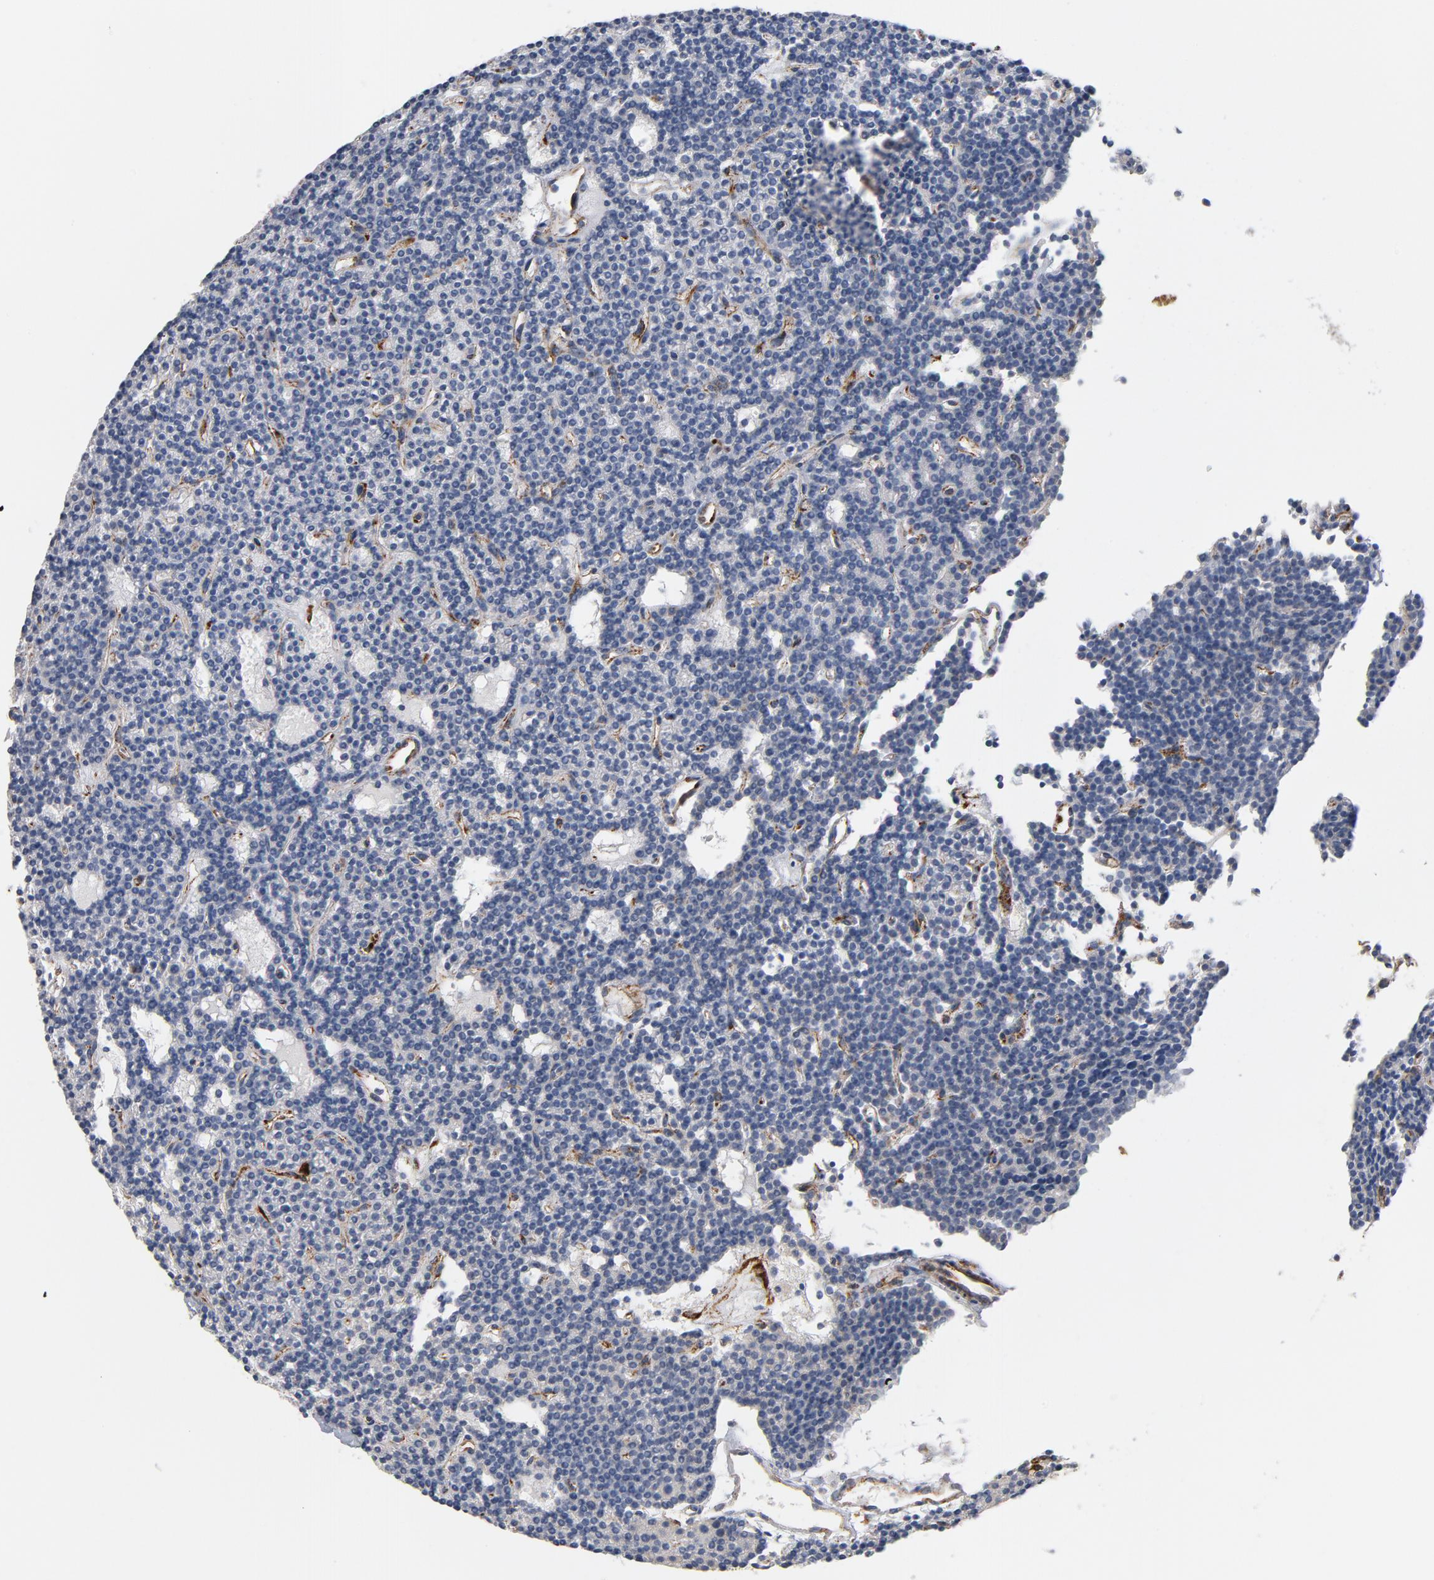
{"staining": {"intensity": "negative", "quantity": "none", "location": "none"}, "tissue": "parathyroid gland", "cell_type": "Glandular cells", "image_type": "normal", "snomed": [{"axis": "morphology", "description": "Normal tissue, NOS"}, {"axis": "topography", "description": "Parathyroid gland"}], "caption": "High power microscopy image of an immunohistochemistry (IHC) photomicrograph of benign parathyroid gland, revealing no significant staining in glandular cells.", "gene": "SERPINH1", "patient": {"sex": "female", "age": 45}}